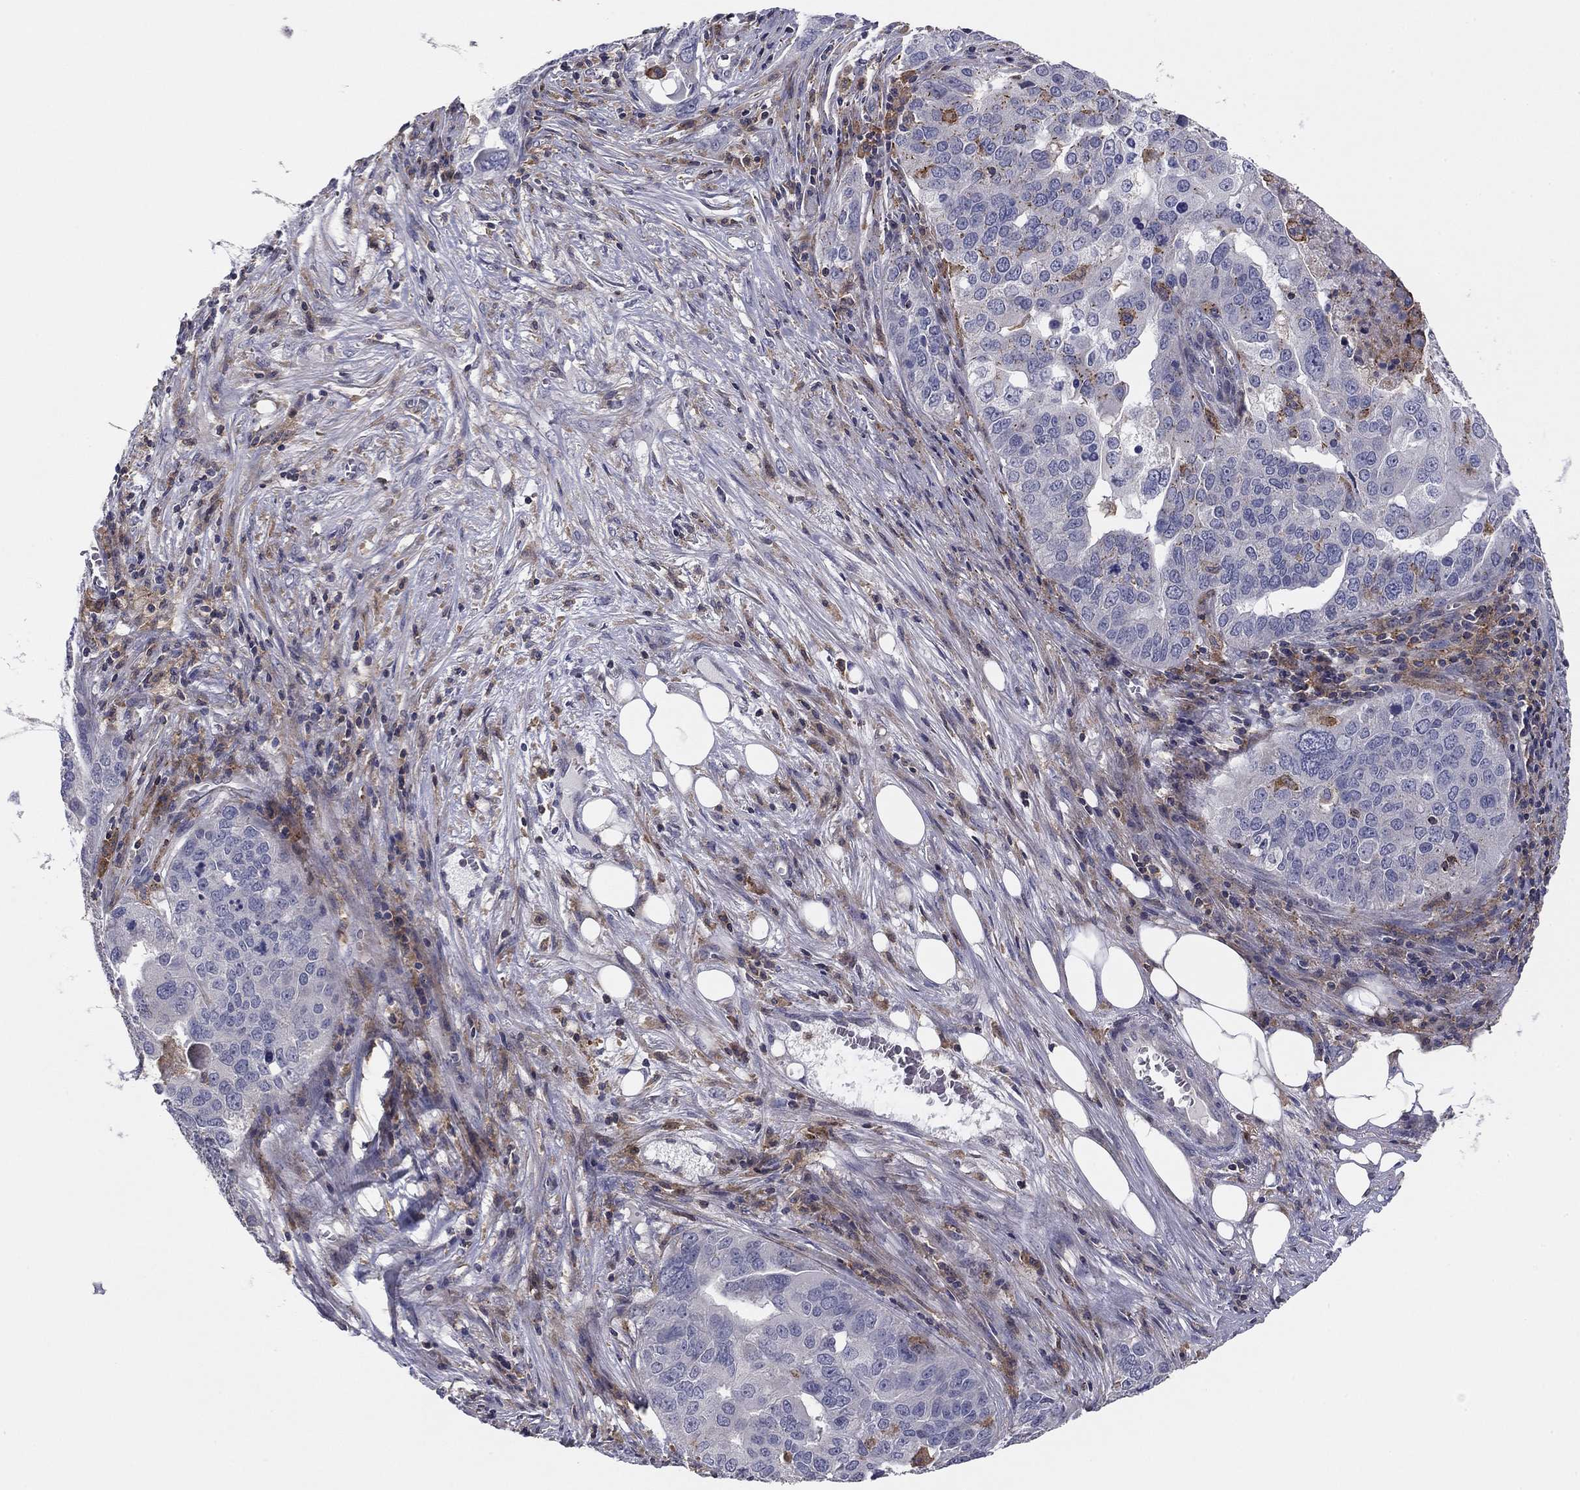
{"staining": {"intensity": "negative", "quantity": "none", "location": "none"}, "tissue": "ovarian cancer", "cell_type": "Tumor cells", "image_type": "cancer", "snomed": [{"axis": "morphology", "description": "Carcinoma, endometroid"}, {"axis": "topography", "description": "Soft tissue"}, {"axis": "topography", "description": "Ovary"}], "caption": "DAB immunohistochemical staining of endometroid carcinoma (ovarian) demonstrates no significant staining in tumor cells. (Brightfield microscopy of DAB immunohistochemistry (IHC) at high magnification).", "gene": "PLCB2", "patient": {"sex": "female", "age": 52}}